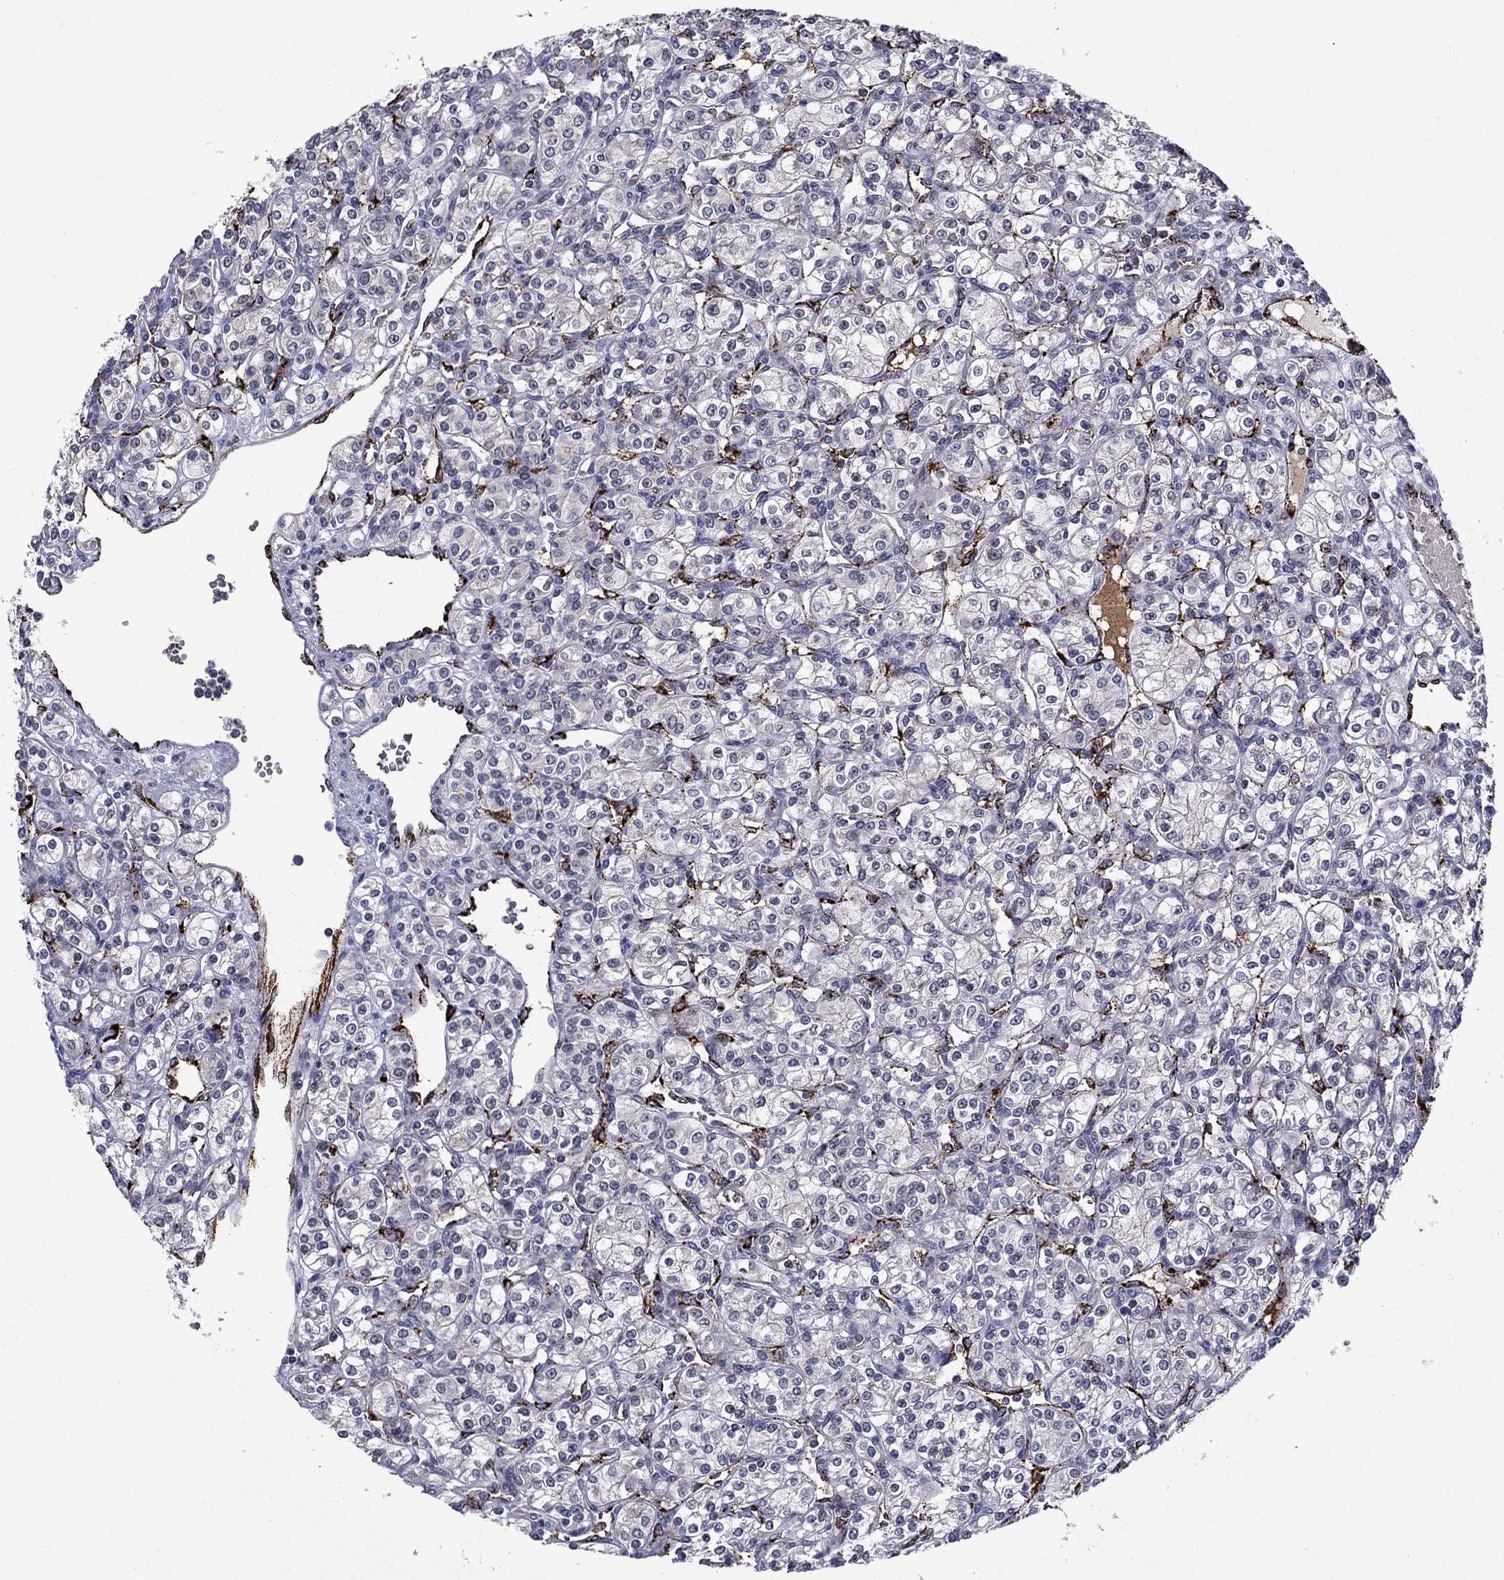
{"staining": {"intensity": "negative", "quantity": "none", "location": "none"}, "tissue": "renal cancer", "cell_type": "Tumor cells", "image_type": "cancer", "snomed": [{"axis": "morphology", "description": "Adenocarcinoma, NOS"}, {"axis": "topography", "description": "Kidney"}], "caption": "A histopathology image of human renal cancer (adenocarcinoma) is negative for staining in tumor cells. Nuclei are stained in blue.", "gene": "SLITRK1", "patient": {"sex": "male", "age": 77}}